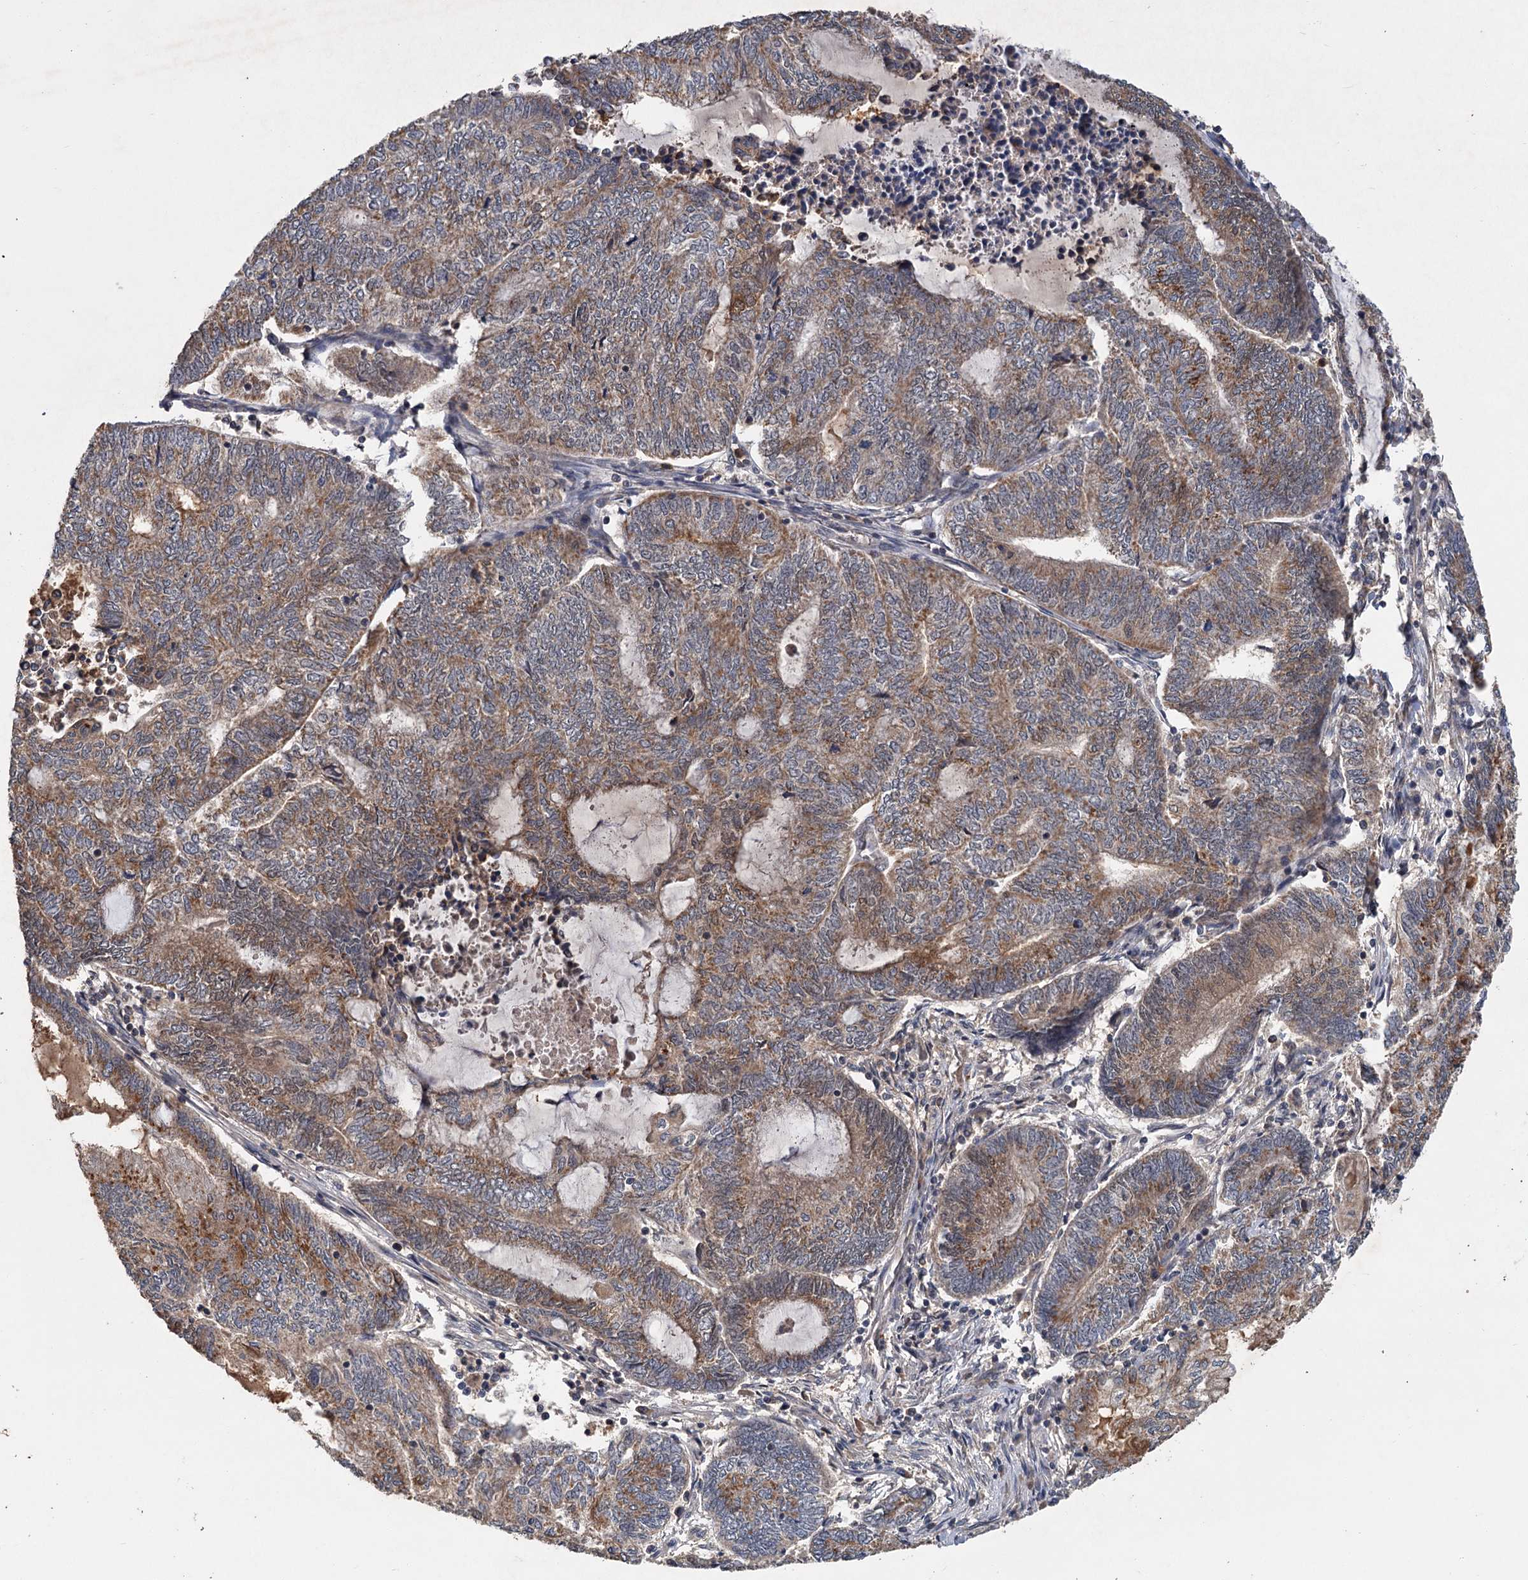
{"staining": {"intensity": "moderate", "quantity": ">75%", "location": "cytoplasmic/membranous"}, "tissue": "endometrial cancer", "cell_type": "Tumor cells", "image_type": "cancer", "snomed": [{"axis": "morphology", "description": "Adenocarcinoma, NOS"}, {"axis": "topography", "description": "Uterus"}, {"axis": "topography", "description": "Endometrium"}], "caption": "Endometrial cancer stained for a protein (brown) demonstrates moderate cytoplasmic/membranous positive expression in about >75% of tumor cells.", "gene": "KANSL2", "patient": {"sex": "female", "age": 70}}